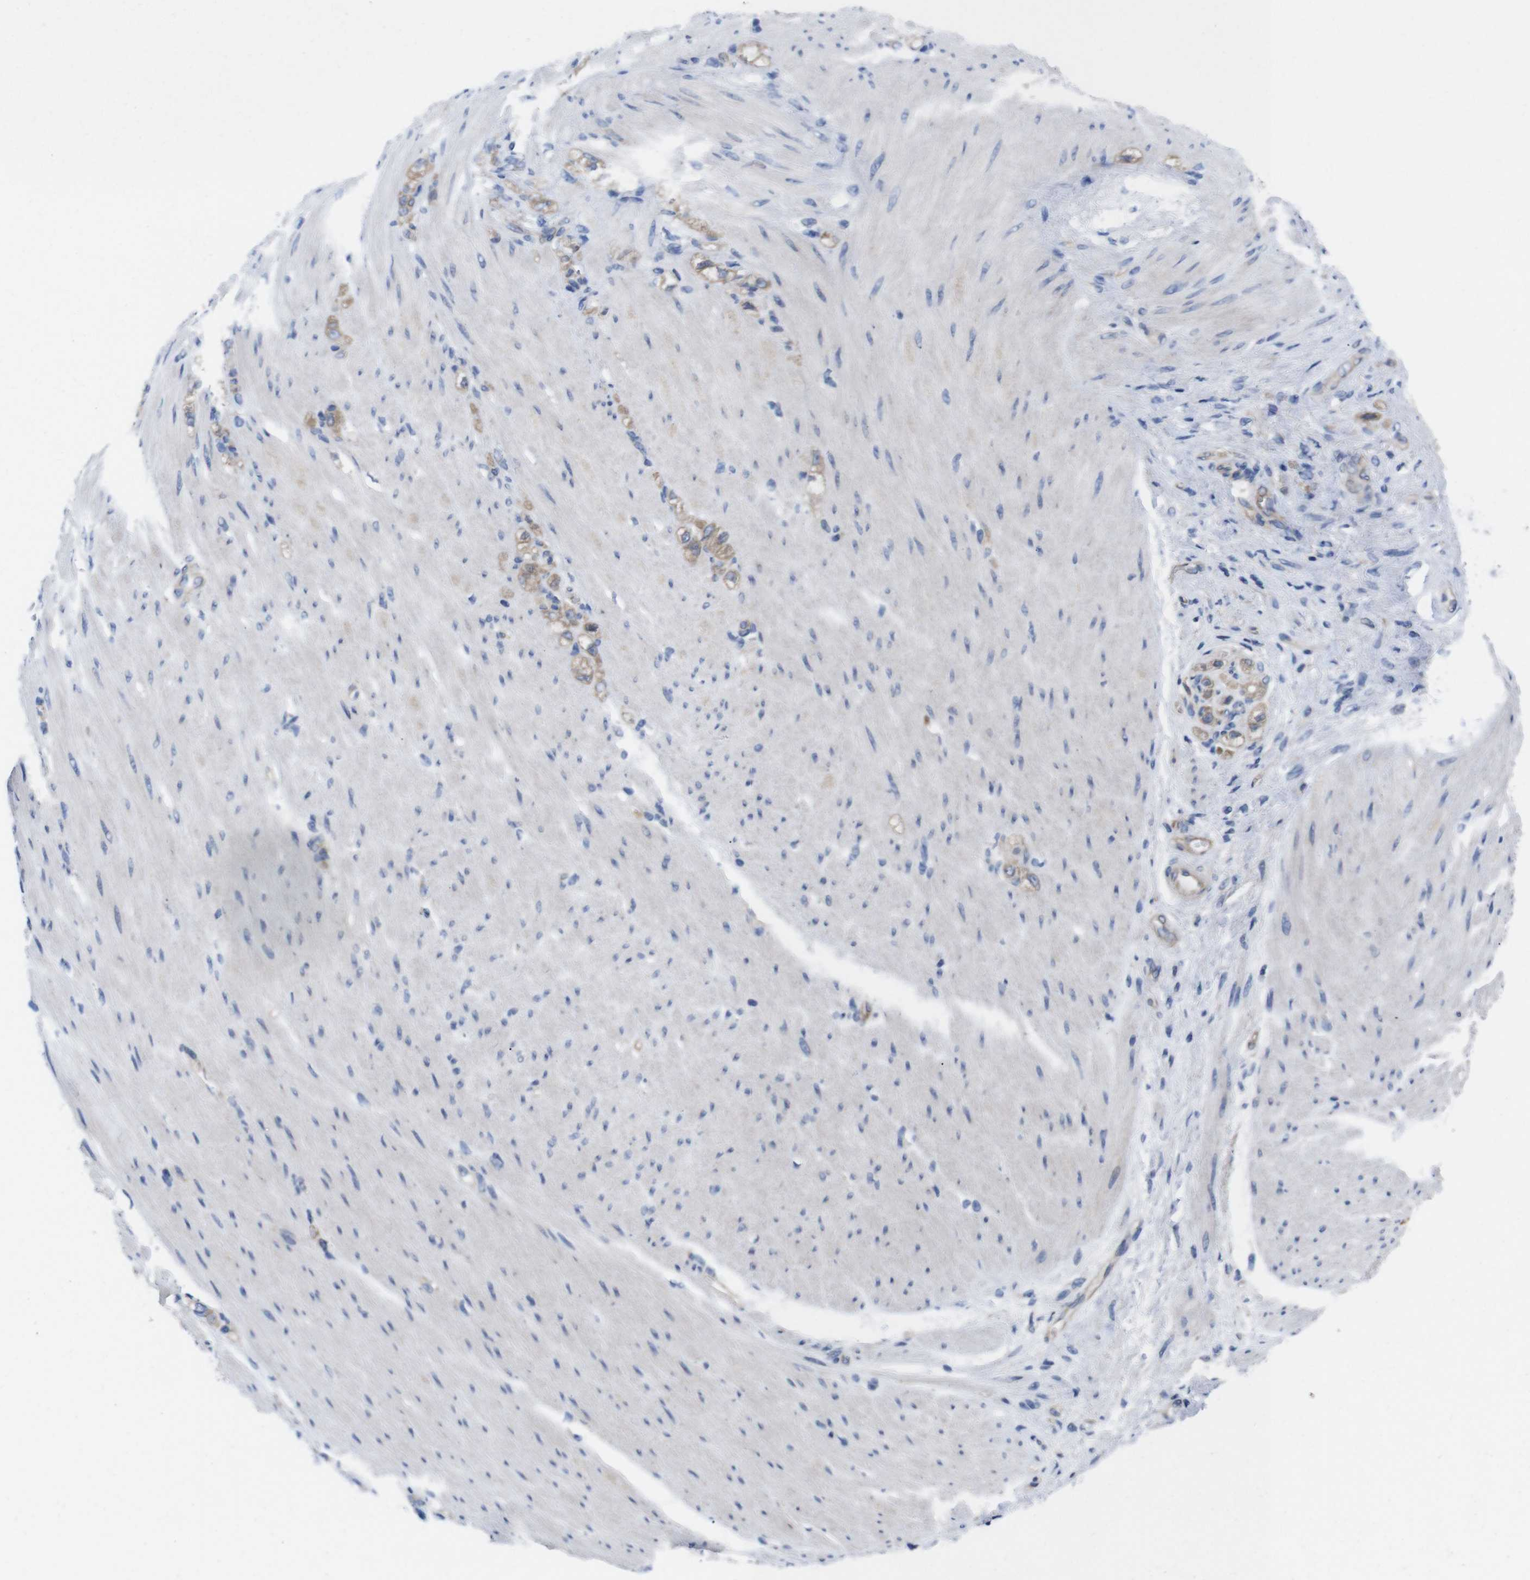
{"staining": {"intensity": "moderate", "quantity": ">75%", "location": "cytoplasmic/membranous"}, "tissue": "stomach cancer", "cell_type": "Tumor cells", "image_type": "cancer", "snomed": [{"axis": "morphology", "description": "Adenocarcinoma, NOS"}, {"axis": "topography", "description": "Stomach"}], "caption": "A medium amount of moderate cytoplasmic/membranous positivity is present in about >75% of tumor cells in stomach cancer (adenocarcinoma) tissue.", "gene": "USH1C", "patient": {"sex": "male", "age": 82}}